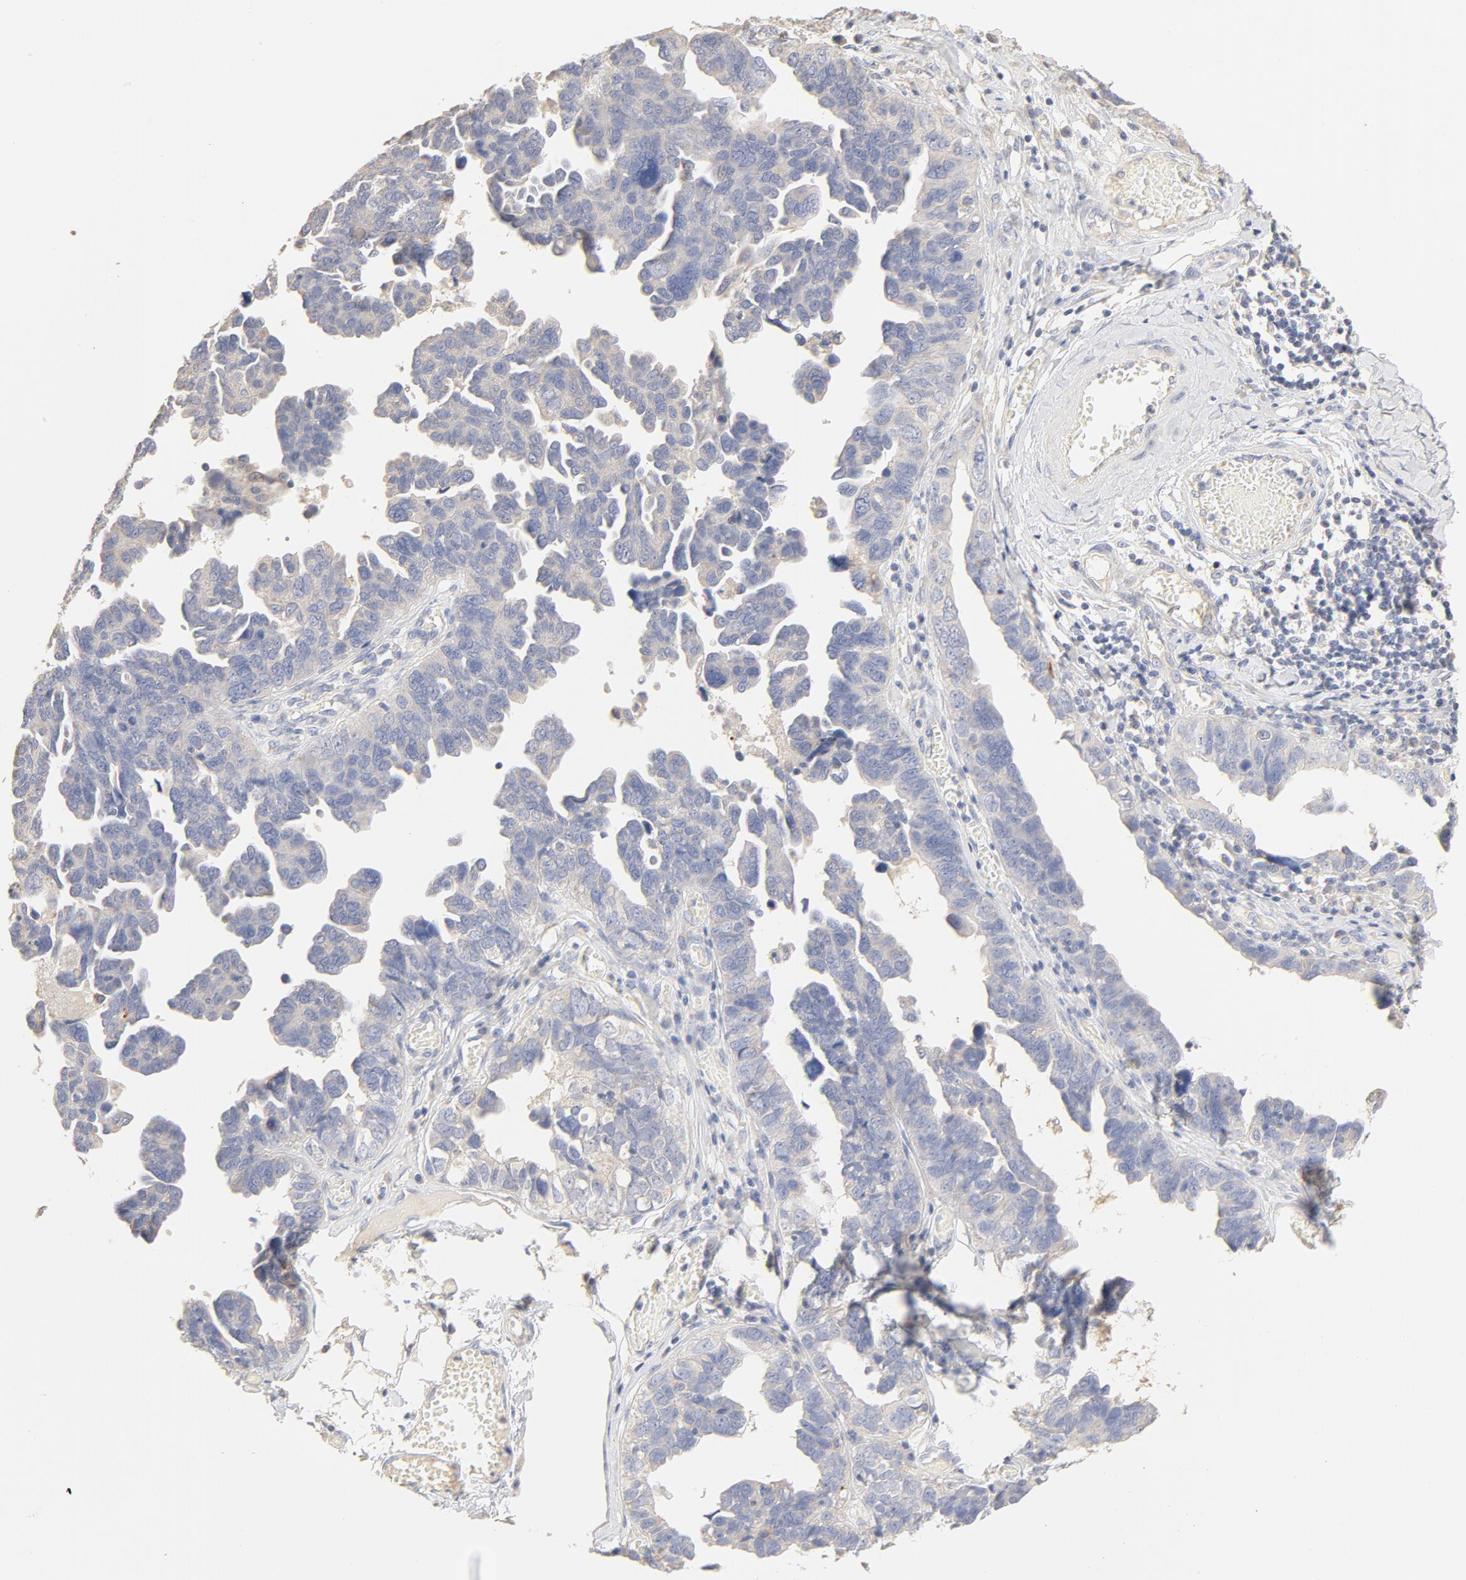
{"staining": {"intensity": "negative", "quantity": "none", "location": "none"}, "tissue": "ovarian cancer", "cell_type": "Tumor cells", "image_type": "cancer", "snomed": [{"axis": "morphology", "description": "Cystadenocarcinoma, serous, NOS"}, {"axis": "topography", "description": "Ovary"}], "caption": "This photomicrograph is of ovarian serous cystadenocarcinoma stained with immunohistochemistry (IHC) to label a protein in brown with the nuclei are counter-stained blue. There is no positivity in tumor cells. The staining is performed using DAB (3,3'-diaminobenzidine) brown chromogen with nuclei counter-stained in using hematoxylin.", "gene": "FCGBP", "patient": {"sex": "female", "age": 64}}